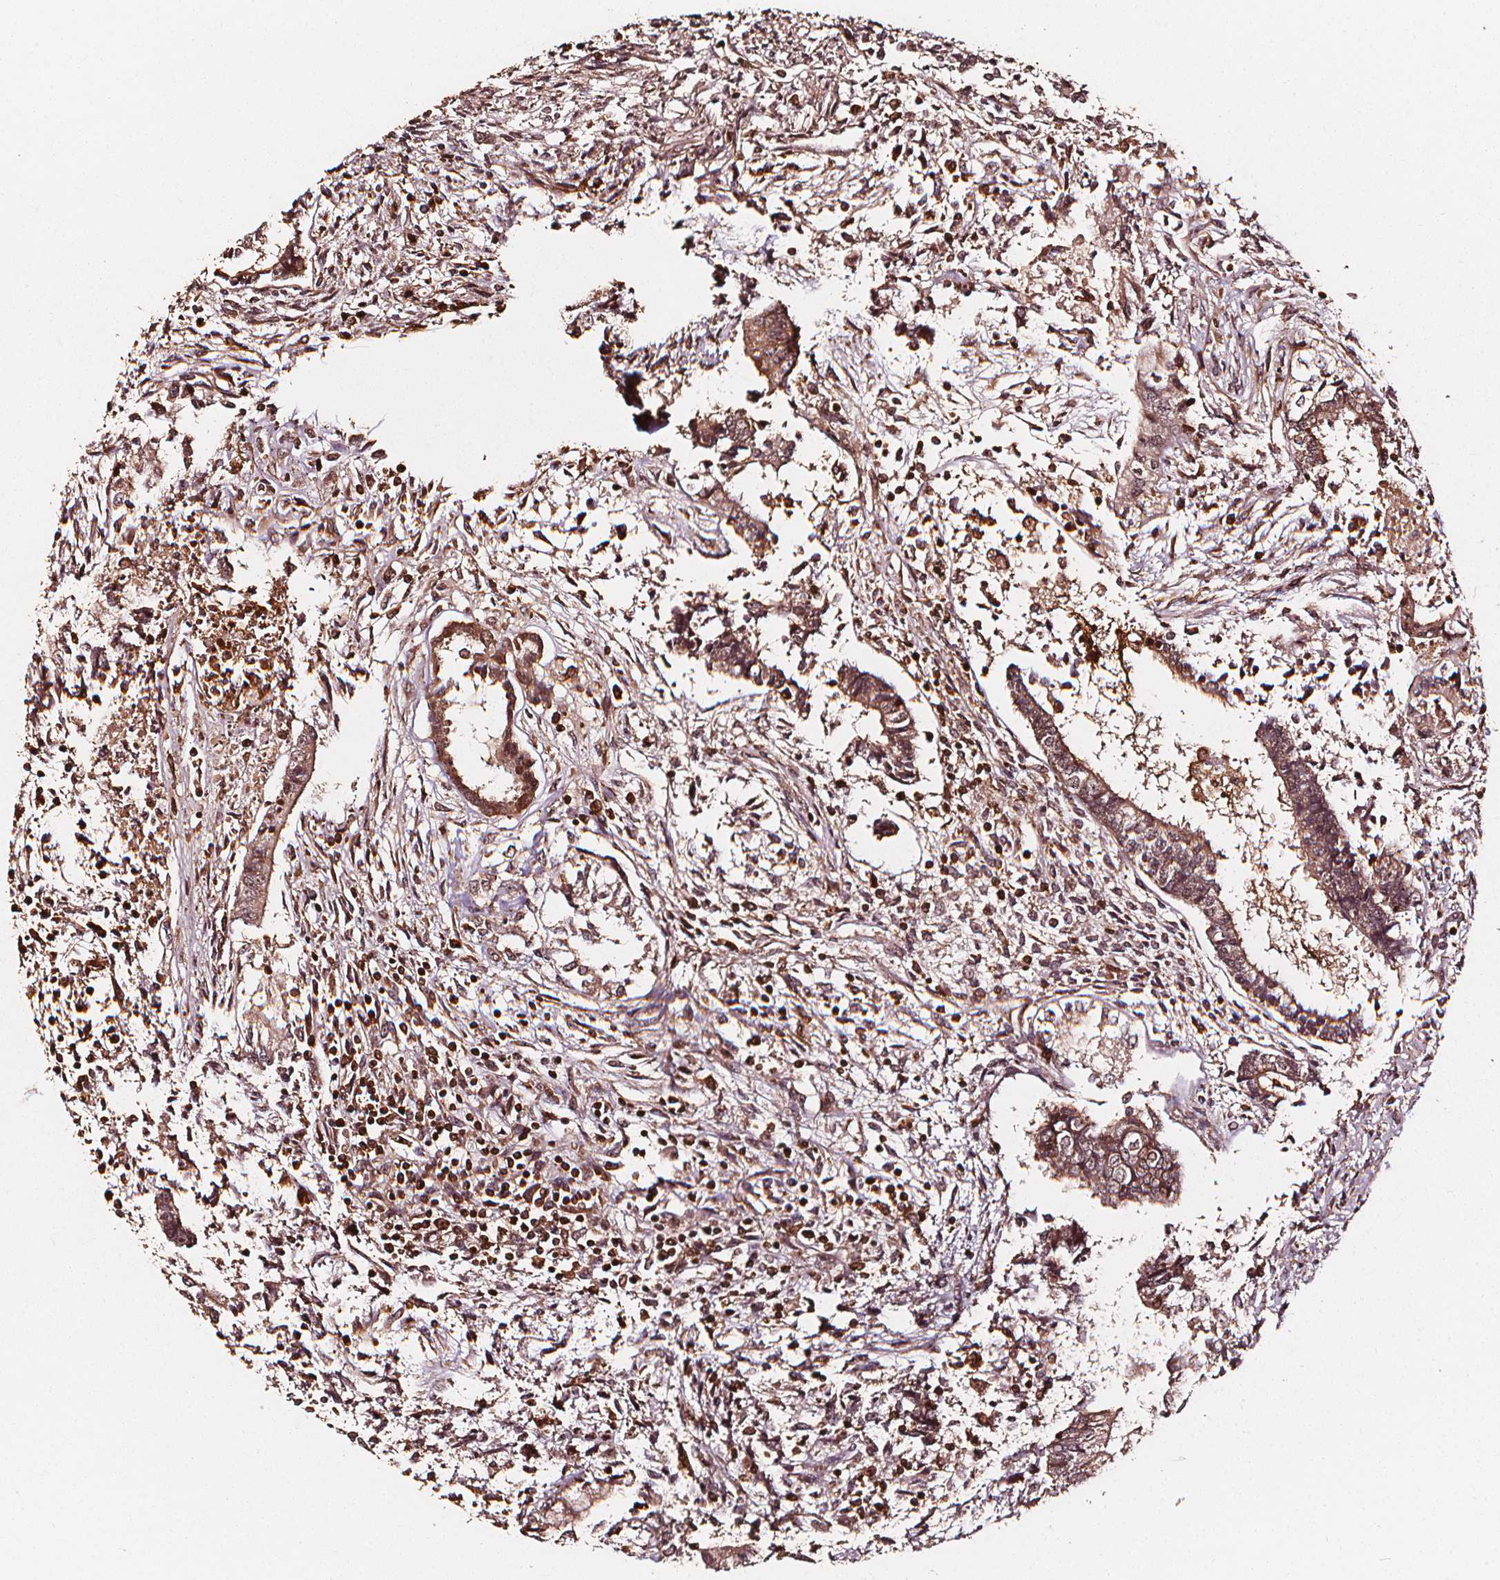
{"staining": {"intensity": "weak", "quantity": ">75%", "location": "cytoplasmic/membranous,nuclear"}, "tissue": "testis cancer", "cell_type": "Tumor cells", "image_type": "cancer", "snomed": [{"axis": "morphology", "description": "Carcinoma, Embryonal, NOS"}, {"axis": "topography", "description": "Testis"}], "caption": "There is low levels of weak cytoplasmic/membranous and nuclear positivity in tumor cells of testis embryonal carcinoma, as demonstrated by immunohistochemical staining (brown color).", "gene": "EXOSC9", "patient": {"sex": "male", "age": 37}}